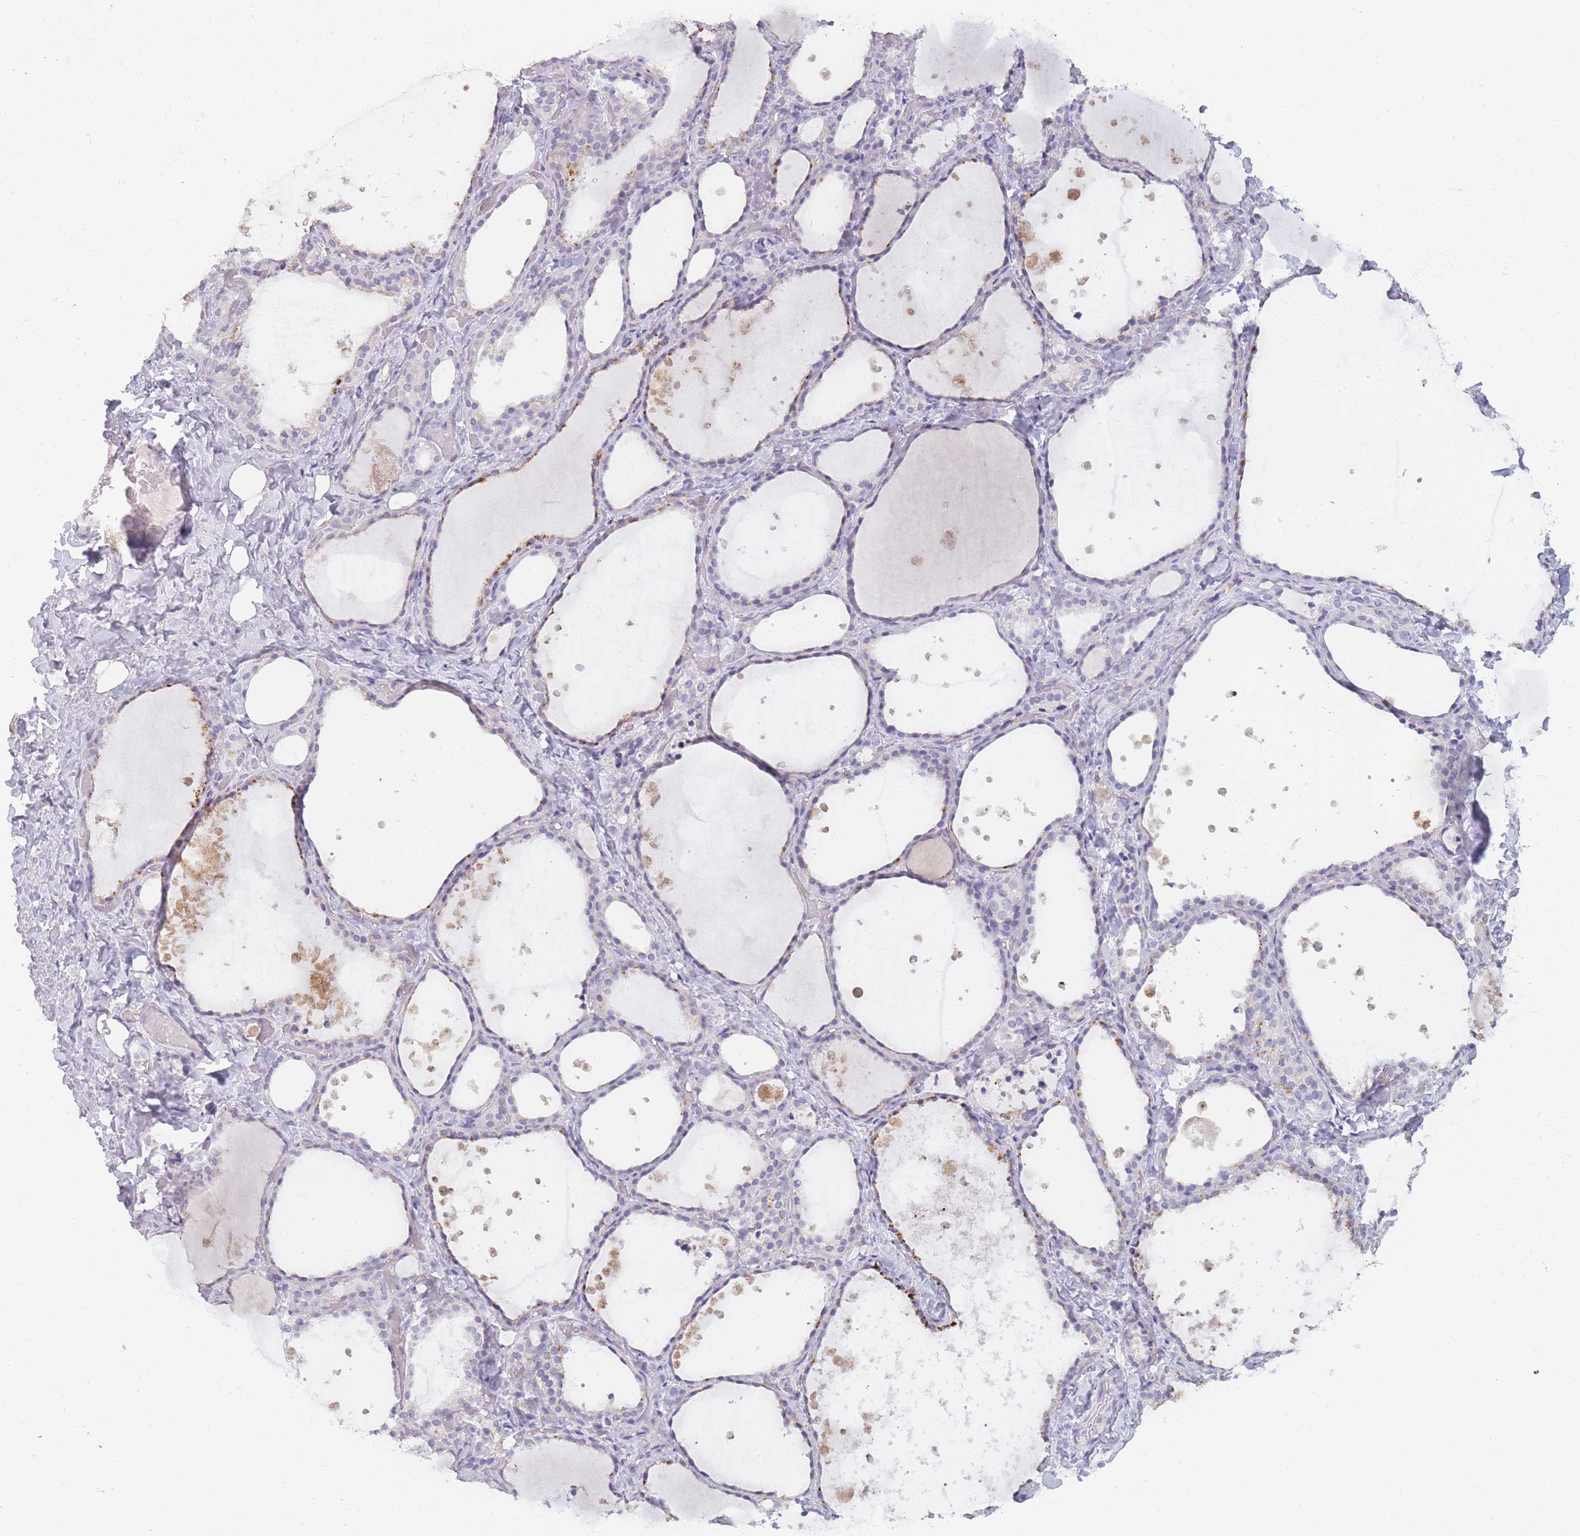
{"staining": {"intensity": "moderate", "quantity": "<25%", "location": "cytoplasmic/membranous"}, "tissue": "thyroid gland", "cell_type": "Glandular cells", "image_type": "normal", "snomed": [{"axis": "morphology", "description": "Normal tissue, NOS"}, {"axis": "topography", "description": "Thyroid gland"}], "caption": "Human thyroid gland stained with a protein marker exhibits moderate staining in glandular cells.", "gene": "INS", "patient": {"sex": "female", "age": 44}}